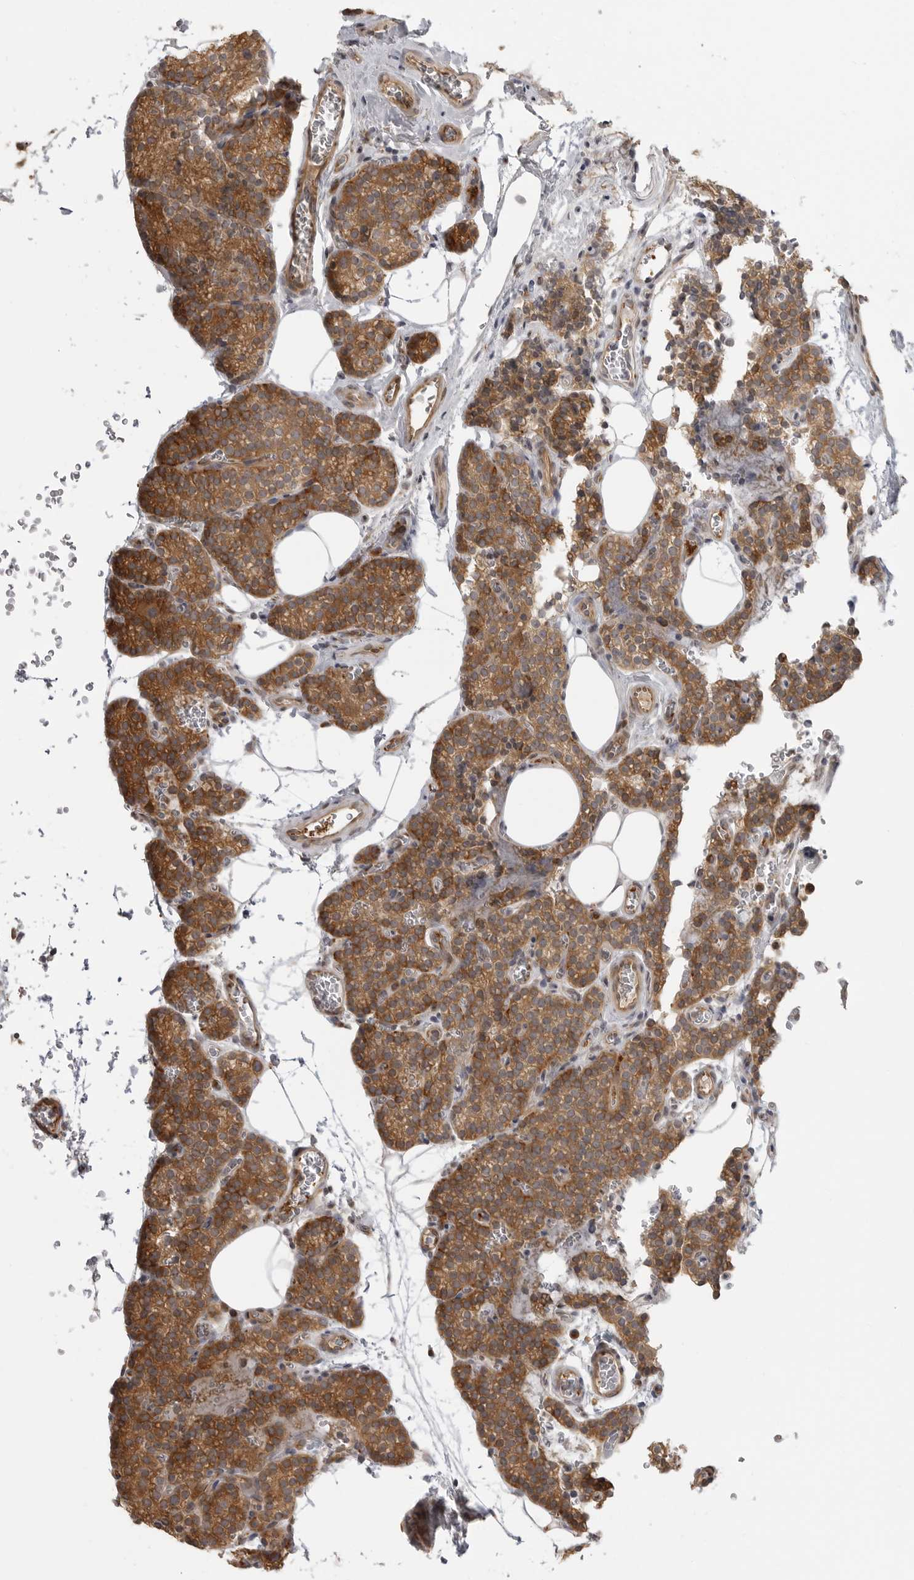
{"staining": {"intensity": "moderate", "quantity": "25%-75%", "location": "cytoplasmic/membranous"}, "tissue": "parathyroid gland", "cell_type": "Glandular cells", "image_type": "normal", "snomed": [{"axis": "morphology", "description": "Normal tissue, NOS"}, {"axis": "topography", "description": "Parathyroid gland"}], "caption": "Protein staining by immunohistochemistry (IHC) reveals moderate cytoplasmic/membranous staining in about 25%-75% of glandular cells in normal parathyroid gland.", "gene": "IDO1", "patient": {"sex": "female", "age": 64}}